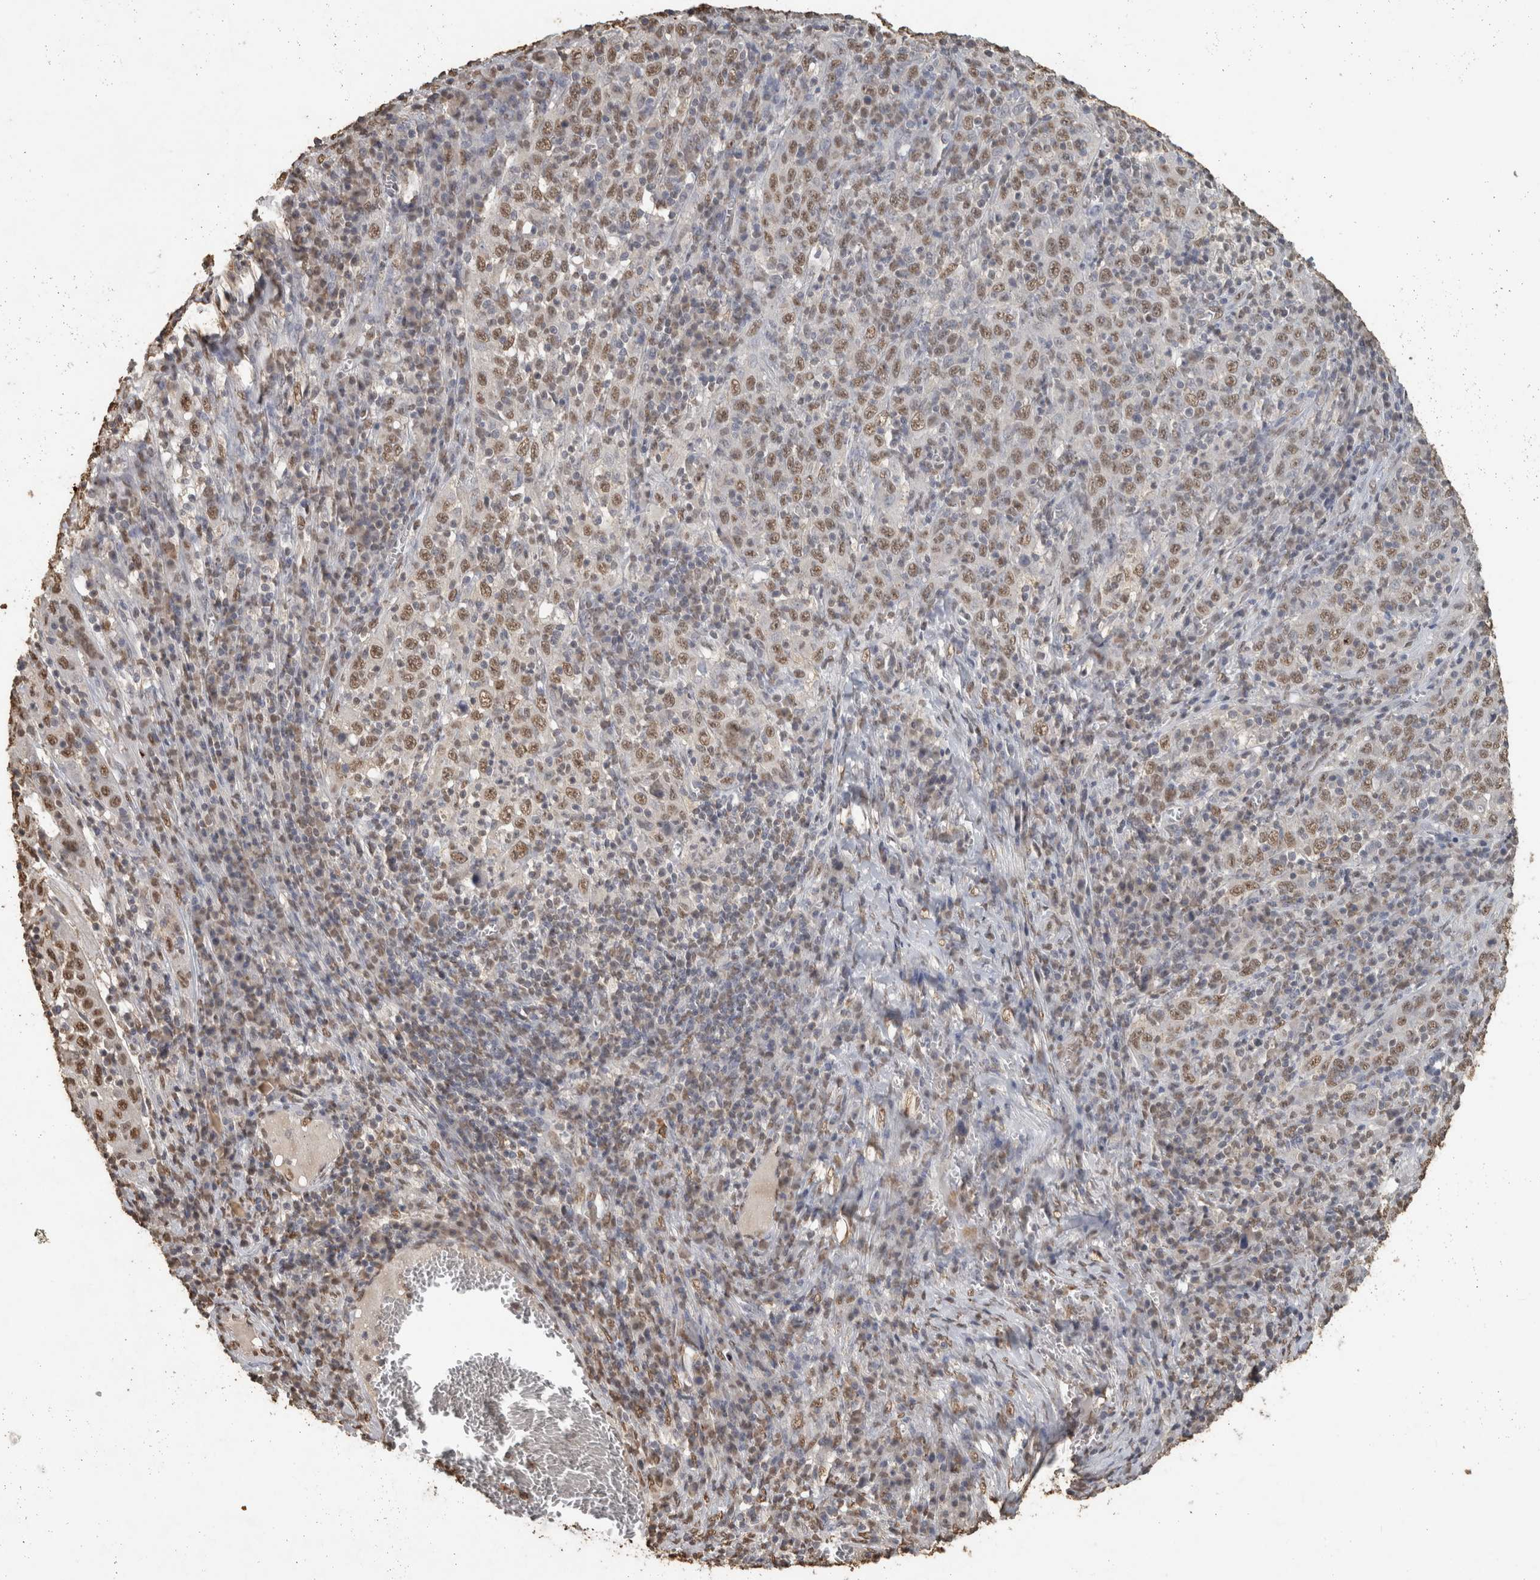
{"staining": {"intensity": "moderate", "quantity": ">75%", "location": "nuclear"}, "tissue": "cervical cancer", "cell_type": "Tumor cells", "image_type": "cancer", "snomed": [{"axis": "morphology", "description": "Squamous cell carcinoma, NOS"}, {"axis": "topography", "description": "Cervix"}], "caption": "This is a histology image of immunohistochemistry staining of cervical cancer (squamous cell carcinoma), which shows moderate positivity in the nuclear of tumor cells.", "gene": "HAND2", "patient": {"sex": "female", "age": 46}}